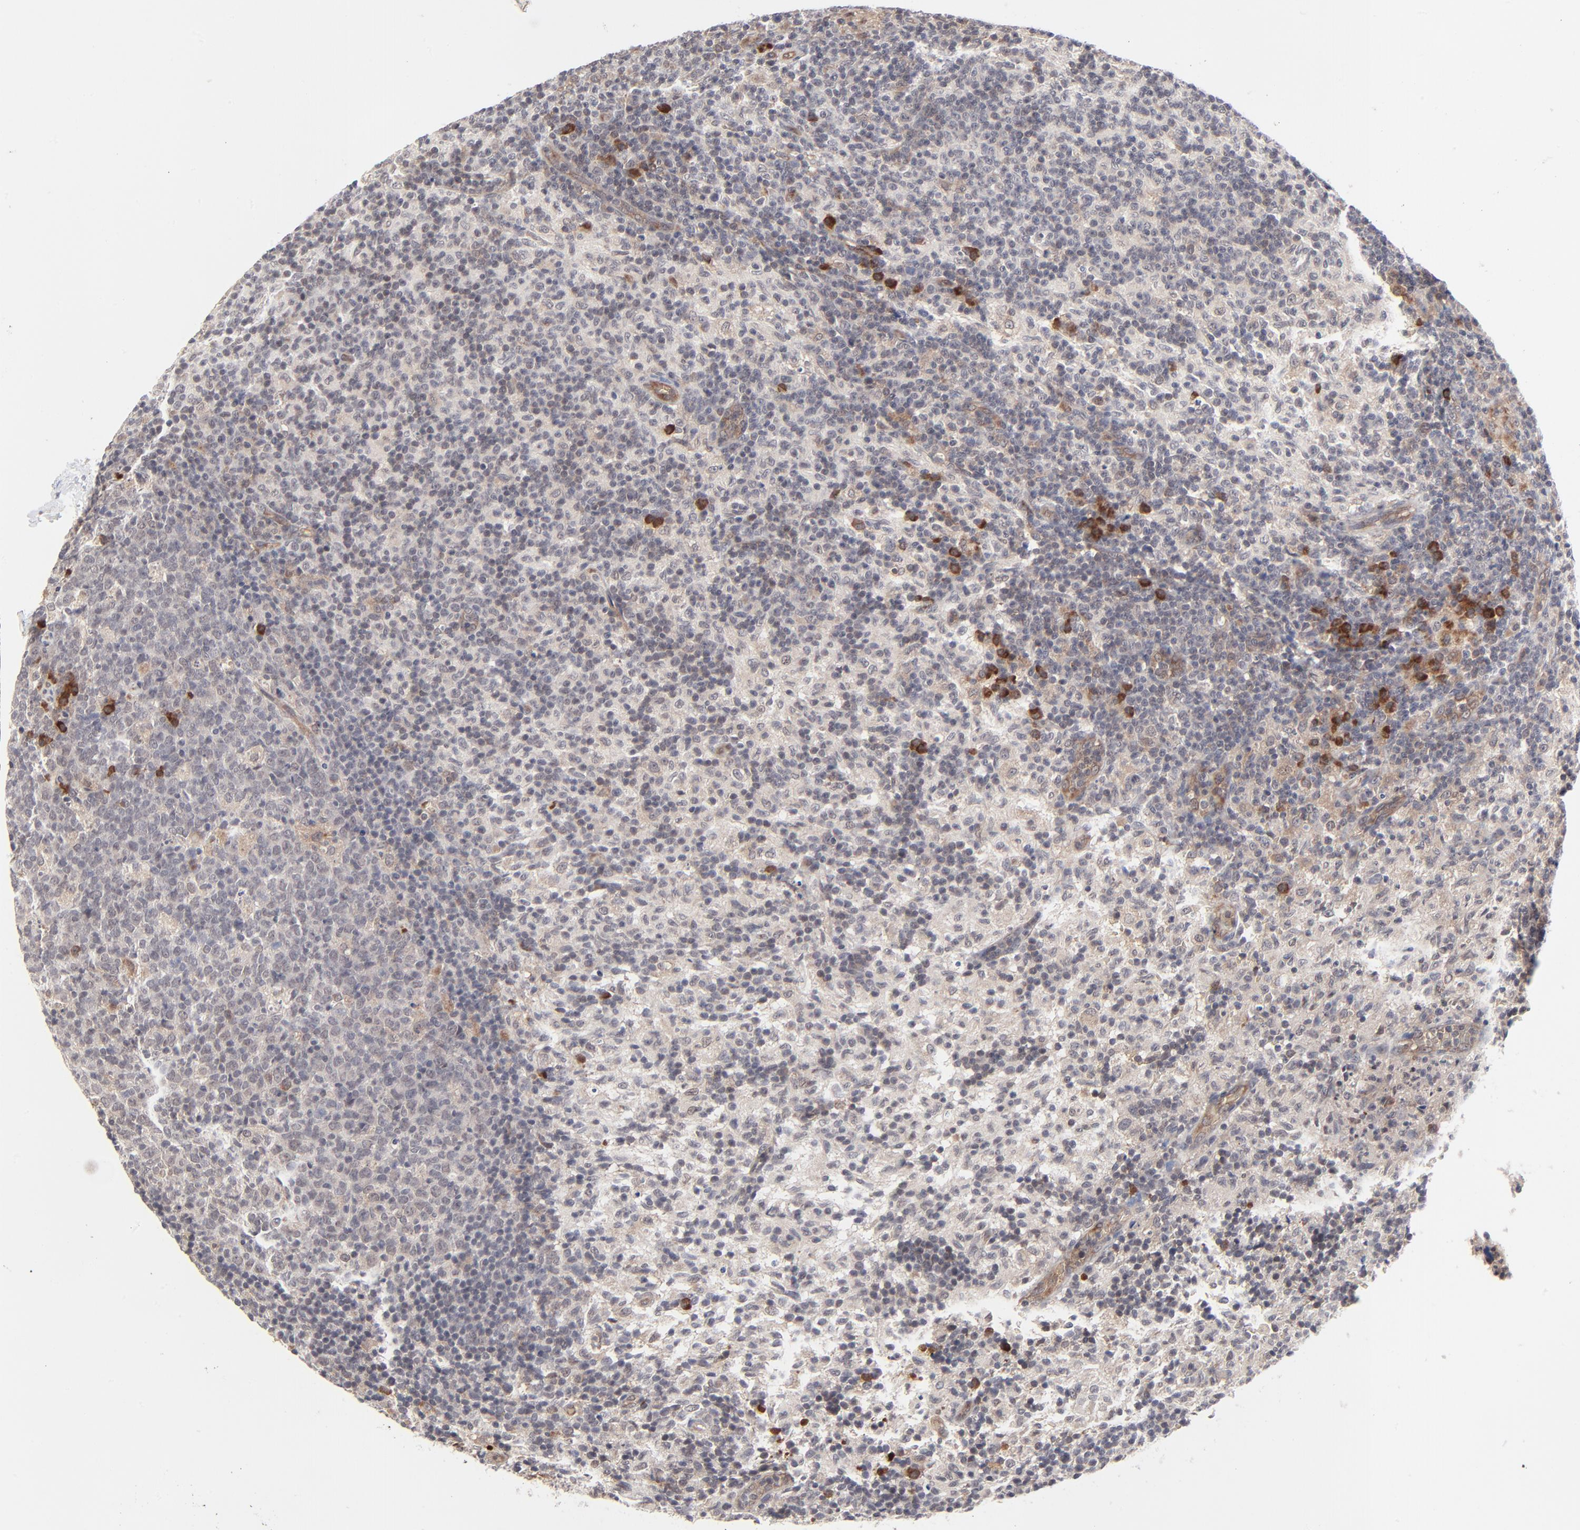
{"staining": {"intensity": "weak", "quantity": "<25%", "location": "cytoplasmic/membranous"}, "tissue": "lymph node", "cell_type": "Germinal center cells", "image_type": "normal", "snomed": [{"axis": "morphology", "description": "Normal tissue, NOS"}, {"axis": "morphology", "description": "Inflammation, NOS"}, {"axis": "topography", "description": "Lymph node"}], "caption": "Immunohistochemistry of unremarkable lymph node shows no positivity in germinal center cells. (DAB immunohistochemistry, high magnification).", "gene": "CASP10", "patient": {"sex": "male", "age": 55}}